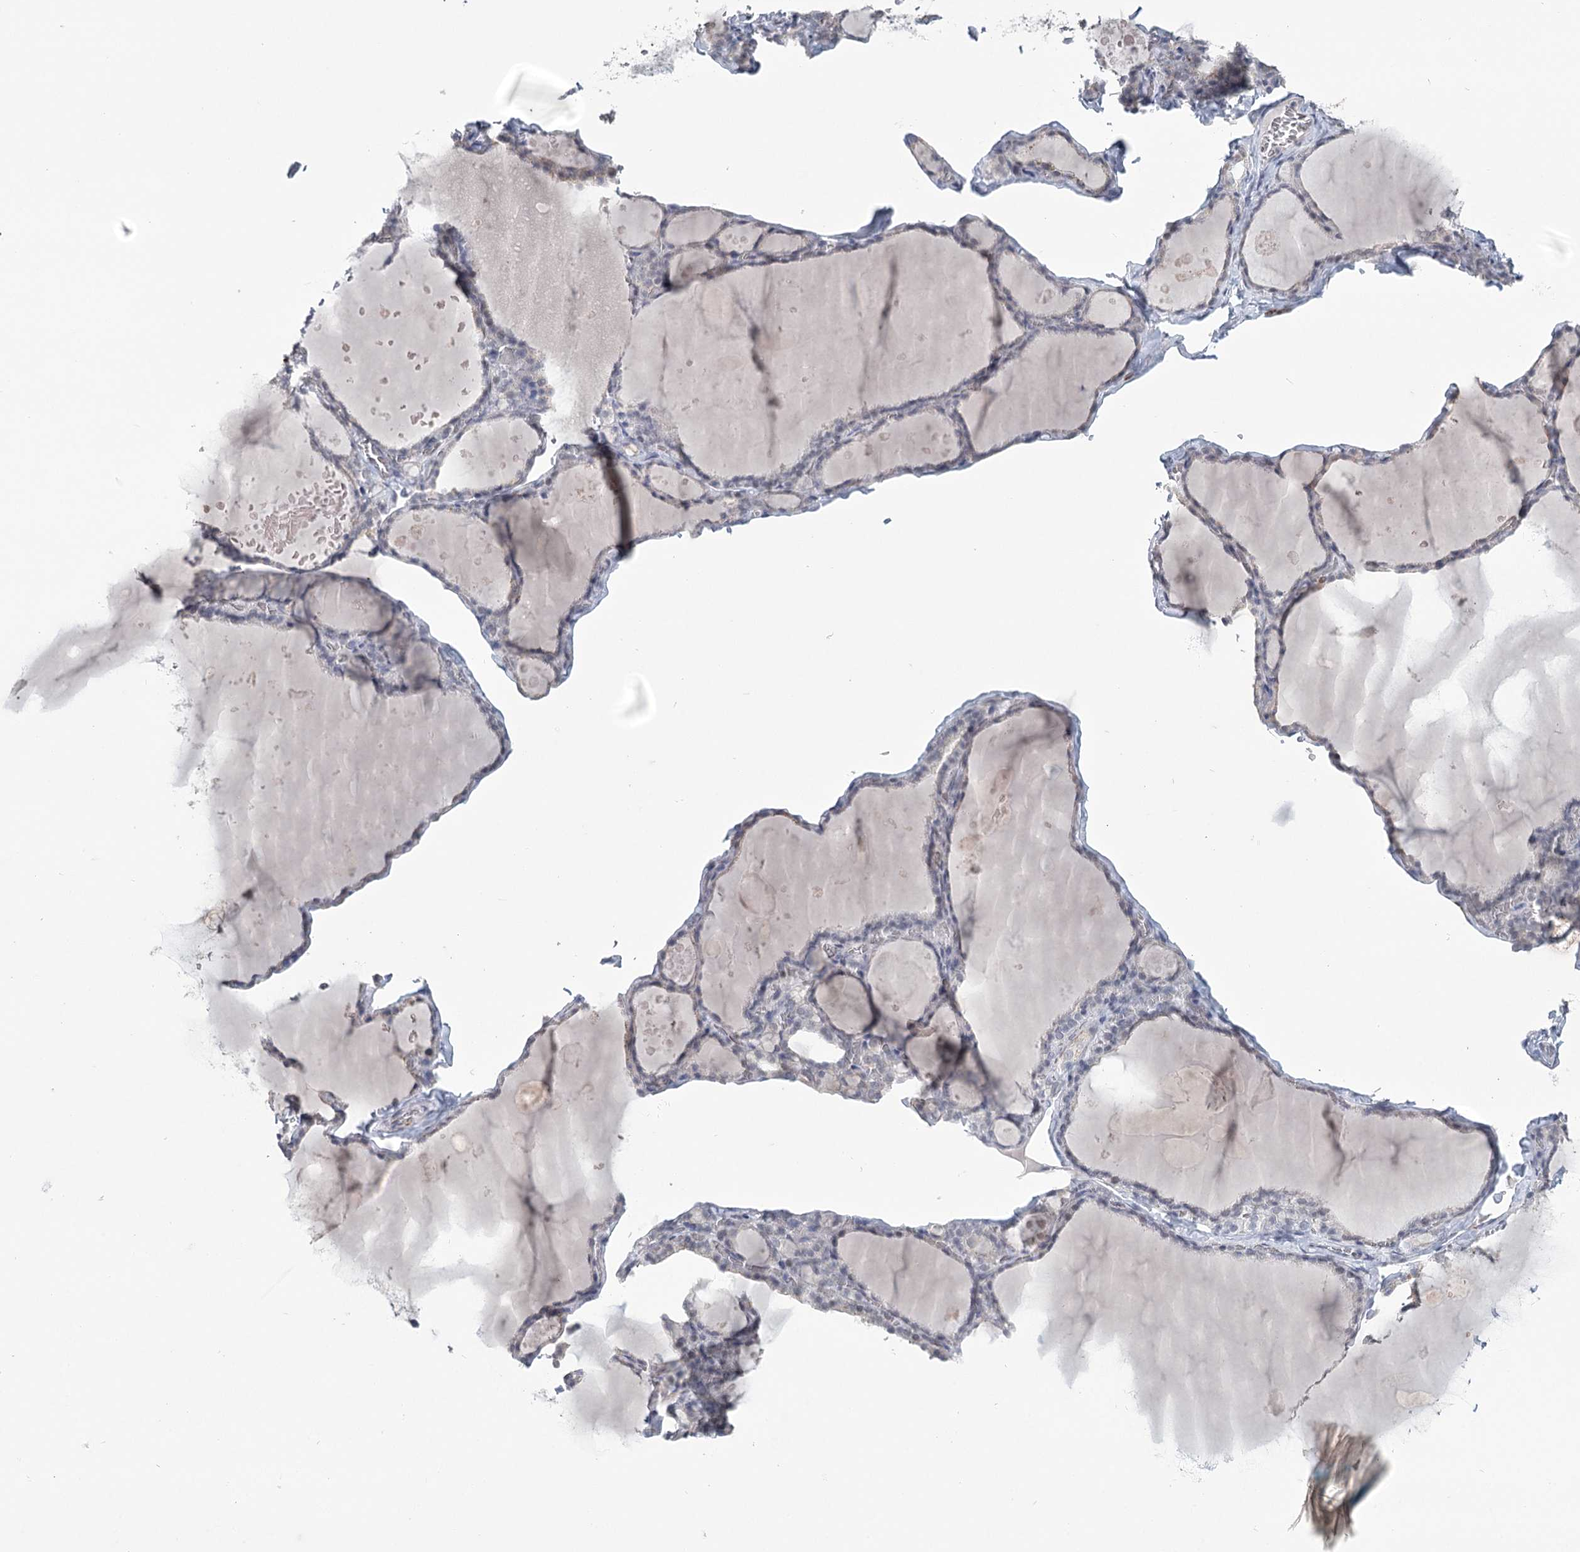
{"staining": {"intensity": "negative", "quantity": "none", "location": "none"}, "tissue": "thyroid gland", "cell_type": "Glandular cells", "image_type": "normal", "snomed": [{"axis": "morphology", "description": "Normal tissue, NOS"}, {"axis": "topography", "description": "Thyroid gland"}], "caption": "High magnification brightfield microscopy of benign thyroid gland stained with DAB (3,3'-diaminobenzidine) (brown) and counterstained with hematoxylin (blue): glandular cells show no significant positivity. (Brightfield microscopy of DAB (3,3'-diaminobenzidine) immunohistochemistry (IHC) at high magnification).", "gene": "TMEM70", "patient": {"sex": "male", "age": 56}}